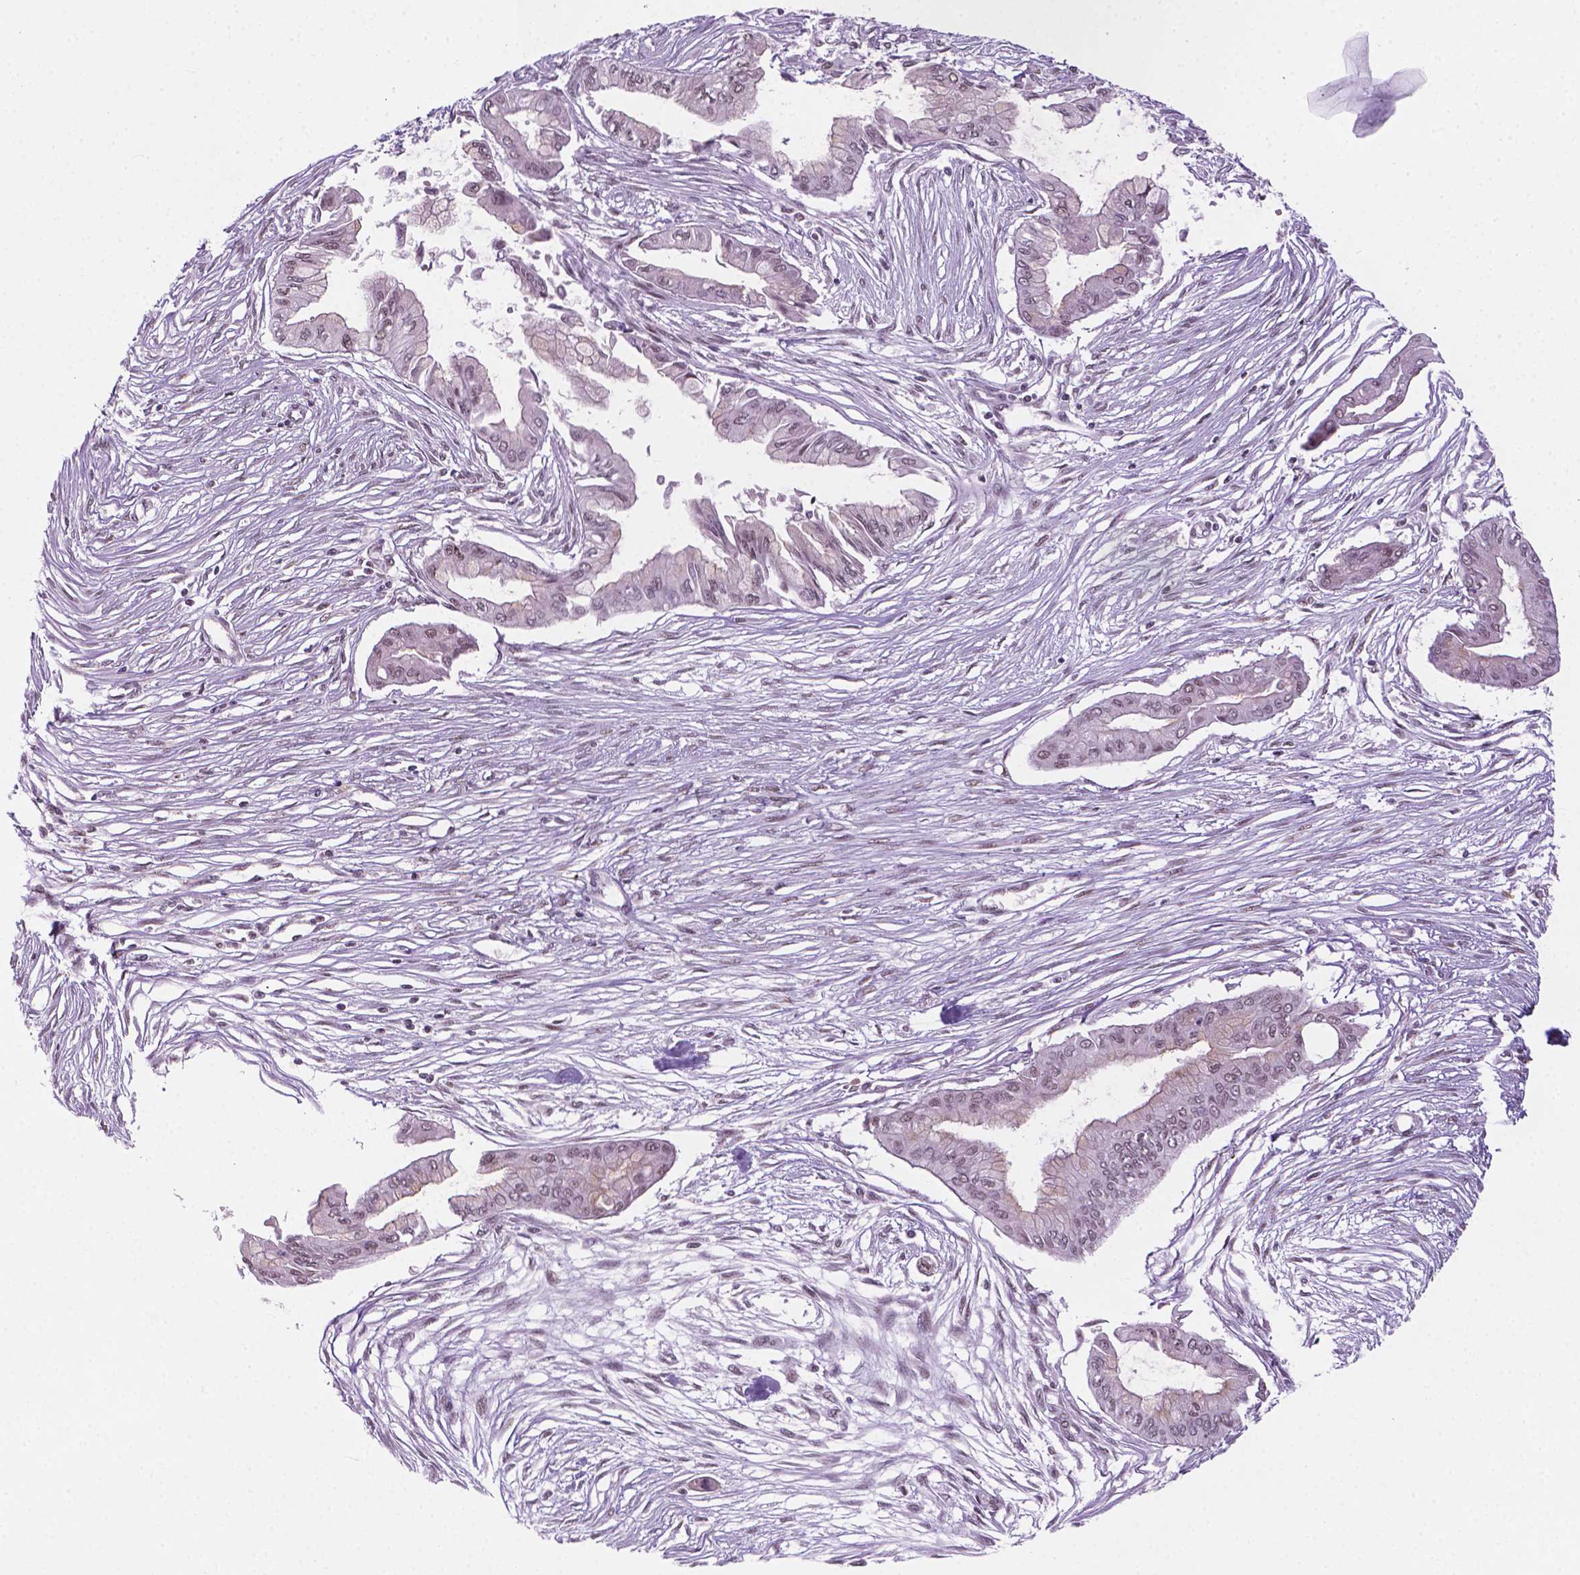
{"staining": {"intensity": "weak", "quantity": "<25%", "location": "nuclear"}, "tissue": "pancreatic cancer", "cell_type": "Tumor cells", "image_type": "cancer", "snomed": [{"axis": "morphology", "description": "Adenocarcinoma, NOS"}, {"axis": "topography", "description": "Pancreas"}], "caption": "Tumor cells show no significant positivity in pancreatic adenocarcinoma.", "gene": "PHAX", "patient": {"sex": "female", "age": 68}}